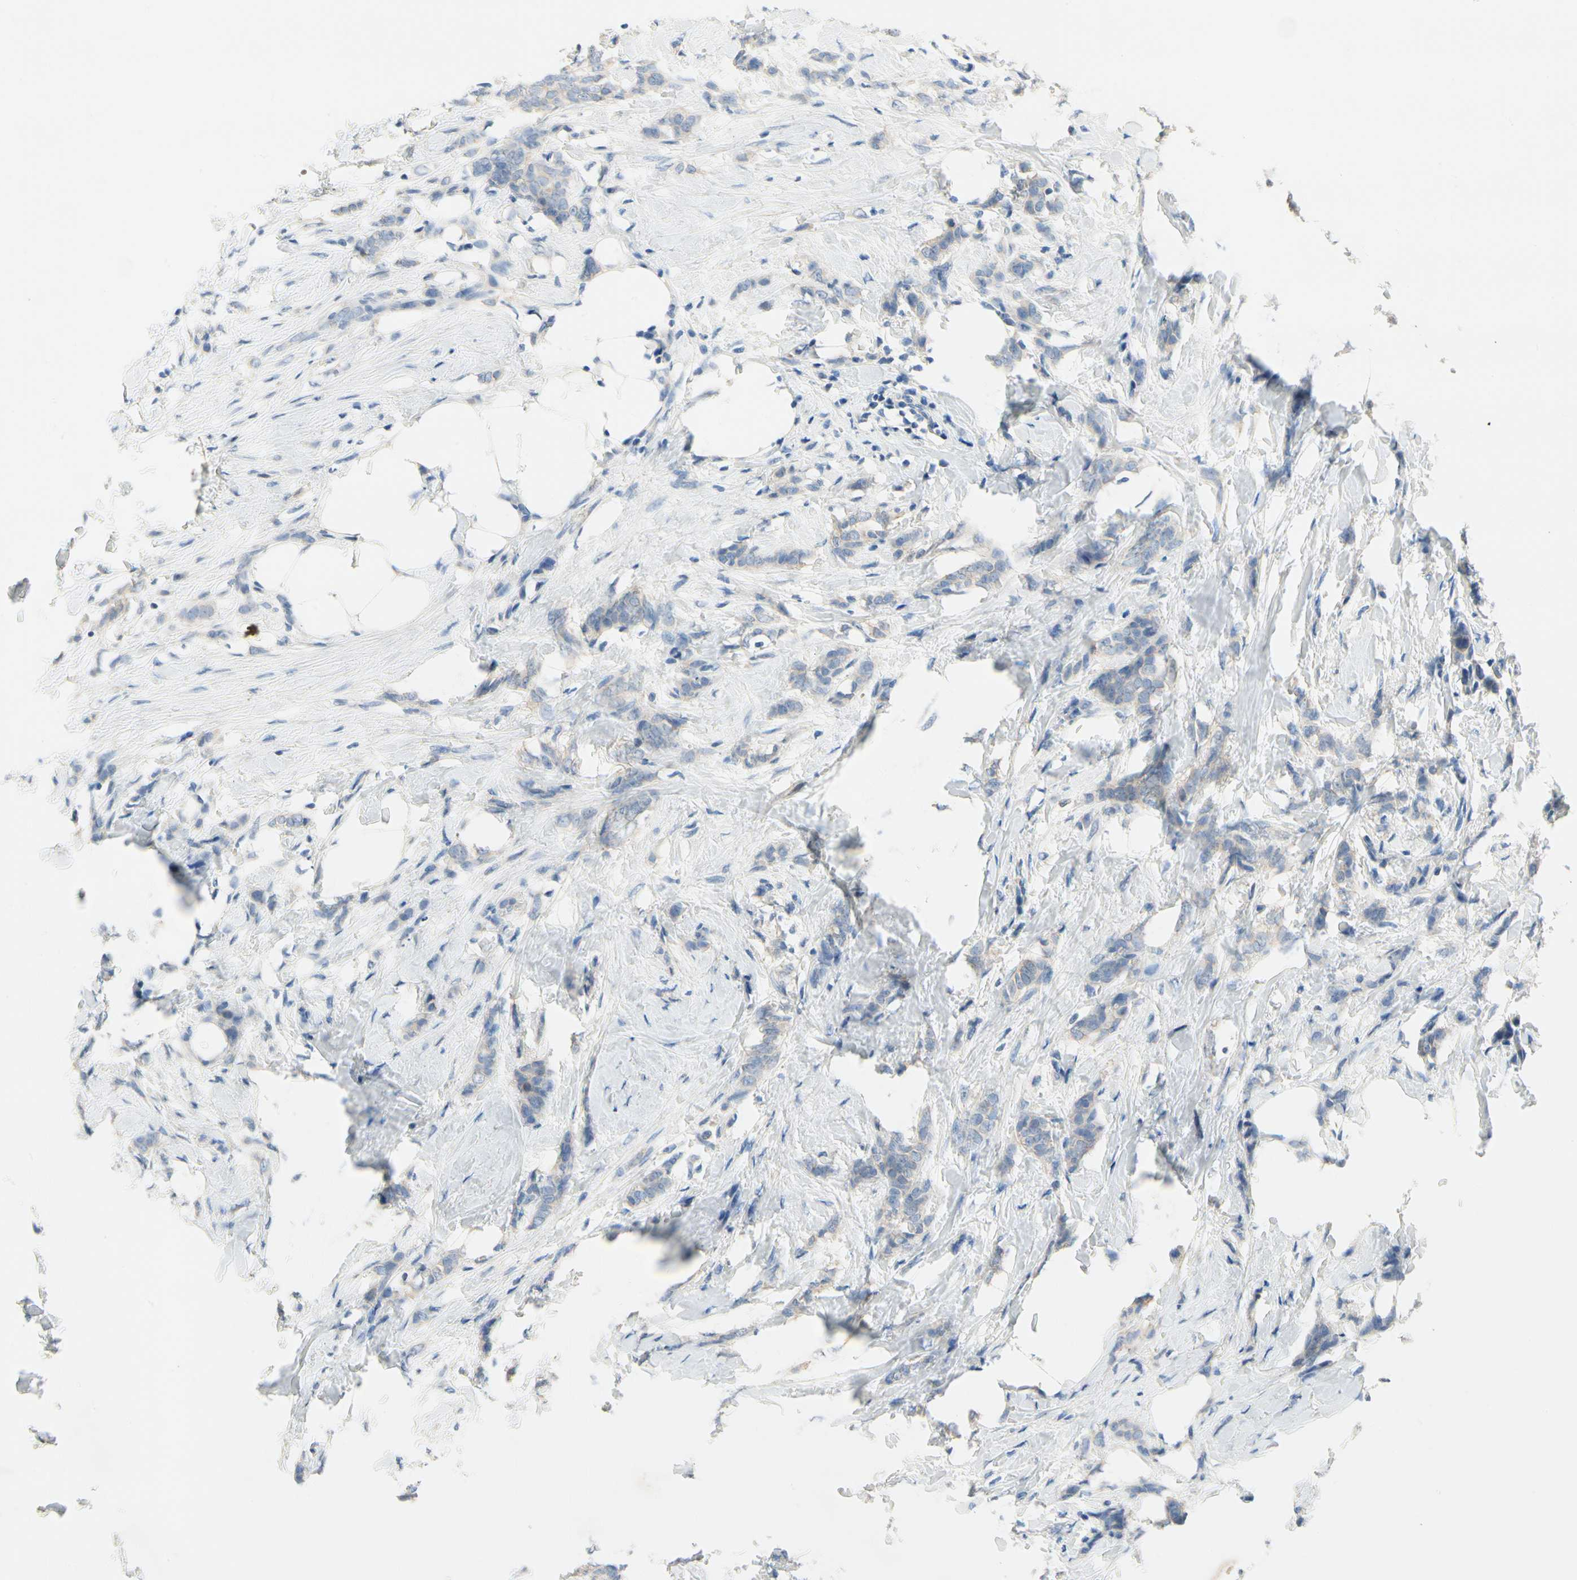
{"staining": {"intensity": "weak", "quantity": "<25%", "location": "cytoplasmic/membranous"}, "tissue": "breast cancer", "cell_type": "Tumor cells", "image_type": "cancer", "snomed": [{"axis": "morphology", "description": "Lobular carcinoma, in situ"}, {"axis": "morphology", "description": "Lobular carcinoma"}, {"axis": "topography", "description": "Breast"}], "caption": "There is no significant positivity in tumor cells of breast cancer (lobular carcinoma).", "gene": "CA14", "patient": {"sex": "female", "age": 41}}